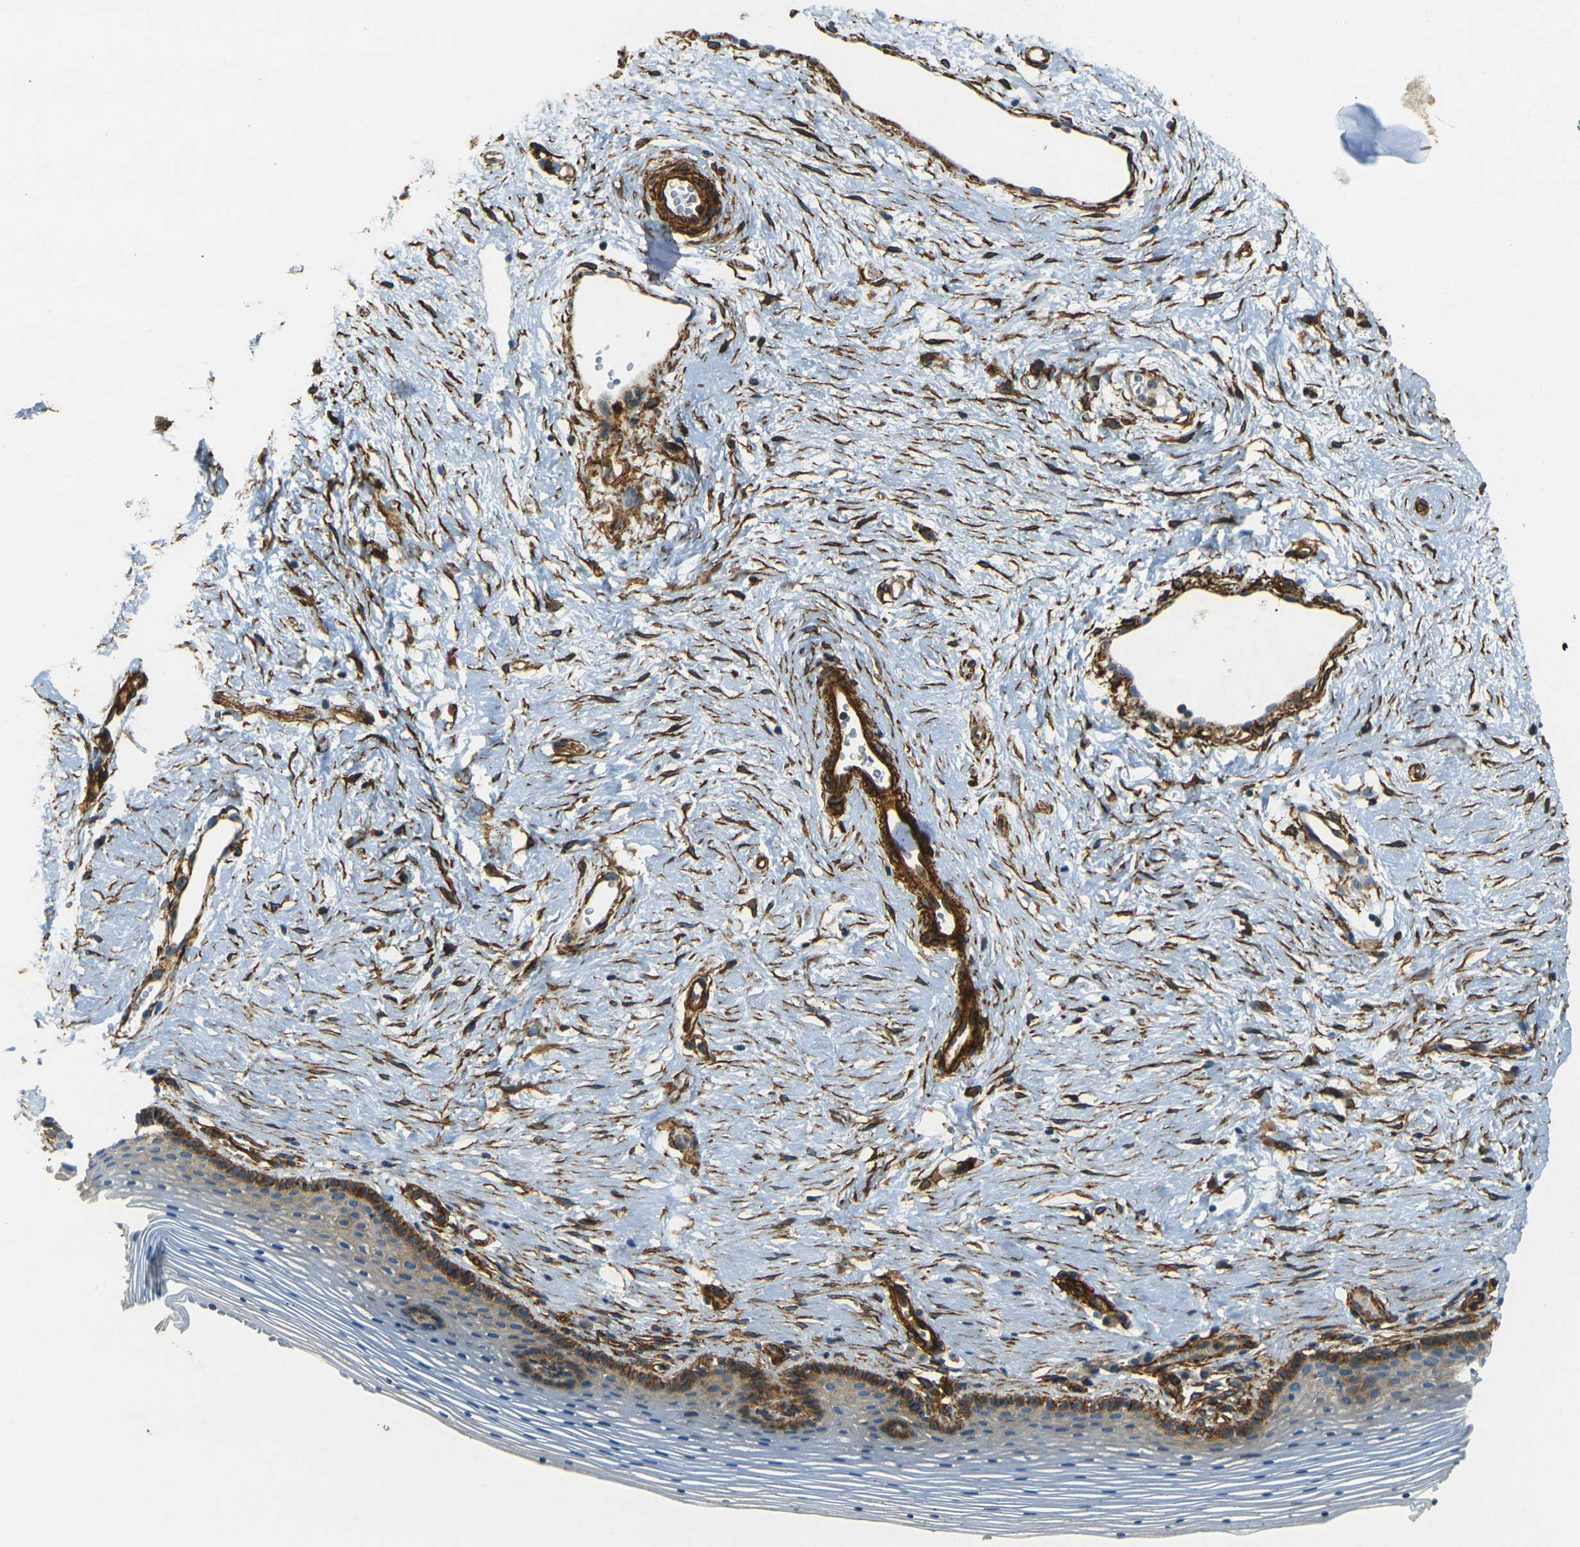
{"staining": {"intensity": "moderate", "quantity": "<25%", "location": "cytoplasmic/membranous"}, "tissue": "vagina", "cell_type": "Squamous epithelial cells", "image_type": "normal", "snomed": [{"axis": "morphology", "description": "Normal tissue, NOS"}, {"axis": "topography", "description": "Vagina"}], "caption": "Brown immunohistochemical staining in normal vagina shows moderate cytoplasmic/membranous positivity in approximately <25% of squamous epithelial cells.", "gene": "EPHA7", "patient": {"sex": "female", "age": 32}}